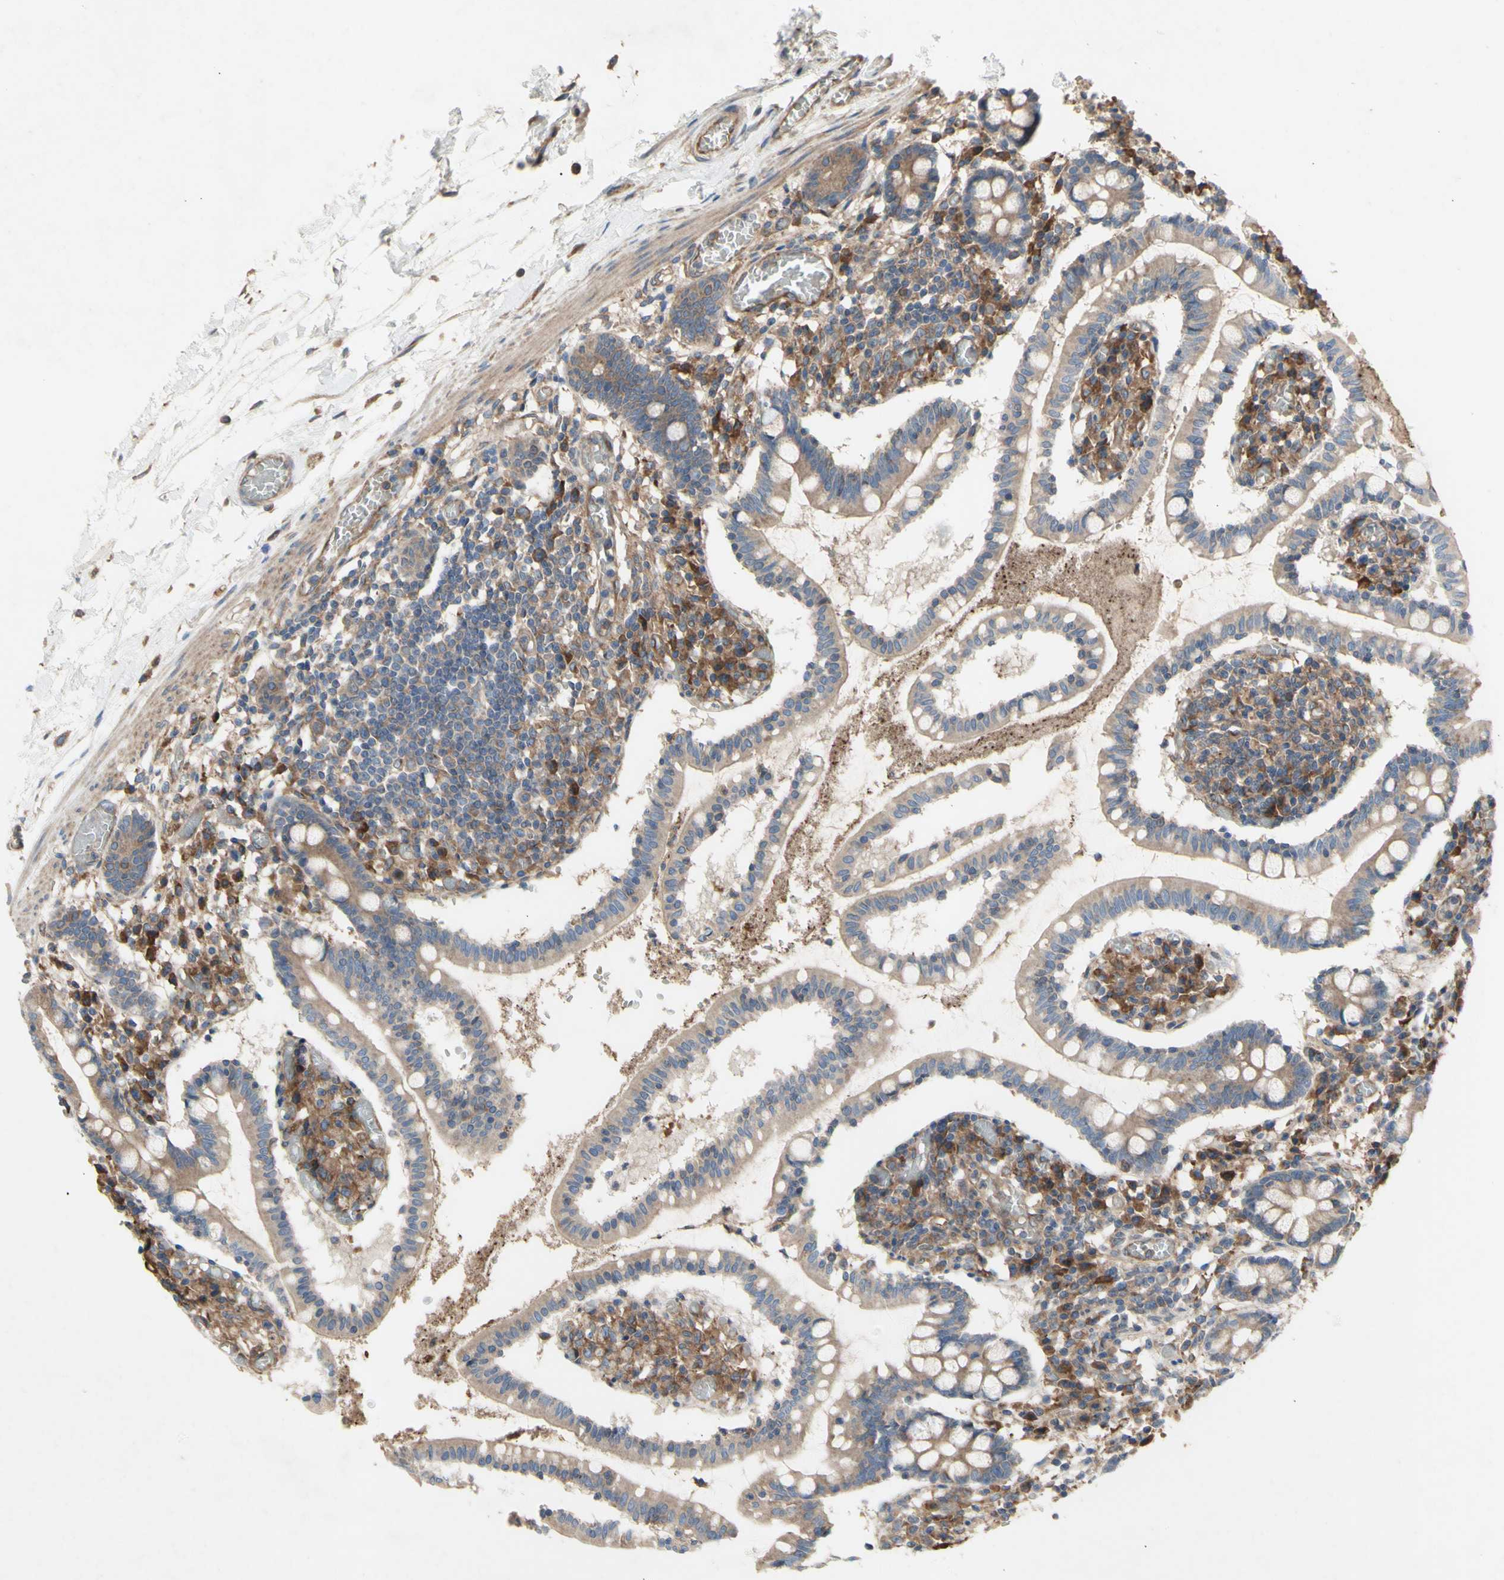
{"staining": {"intensity": "moderate", "quantity": ">75%", "location": "cytoplasmic/membranous"}, "tissue": "small intestine", "cell_type": "Glandular cells", "image_type": "normal", "snomed": [{"axis": "morphology", "description": "Normal tissue, NOS"}, {"axis": "topography", "description": "Small intestine"}], "caption": "Immunohistochemistry of benign human small intestine reveals medium levels of moderate cytoplasmic/membranous staining in approximately >75% of glandular cells. The protein is stained brown, and the nuclei are stained in blue (DAB (3,3'-diaminobenzidine) IHC with brightfield microscopy, high magnification).", "gene": "KLC1", "patient": {"sex": "female", "age": 61}}